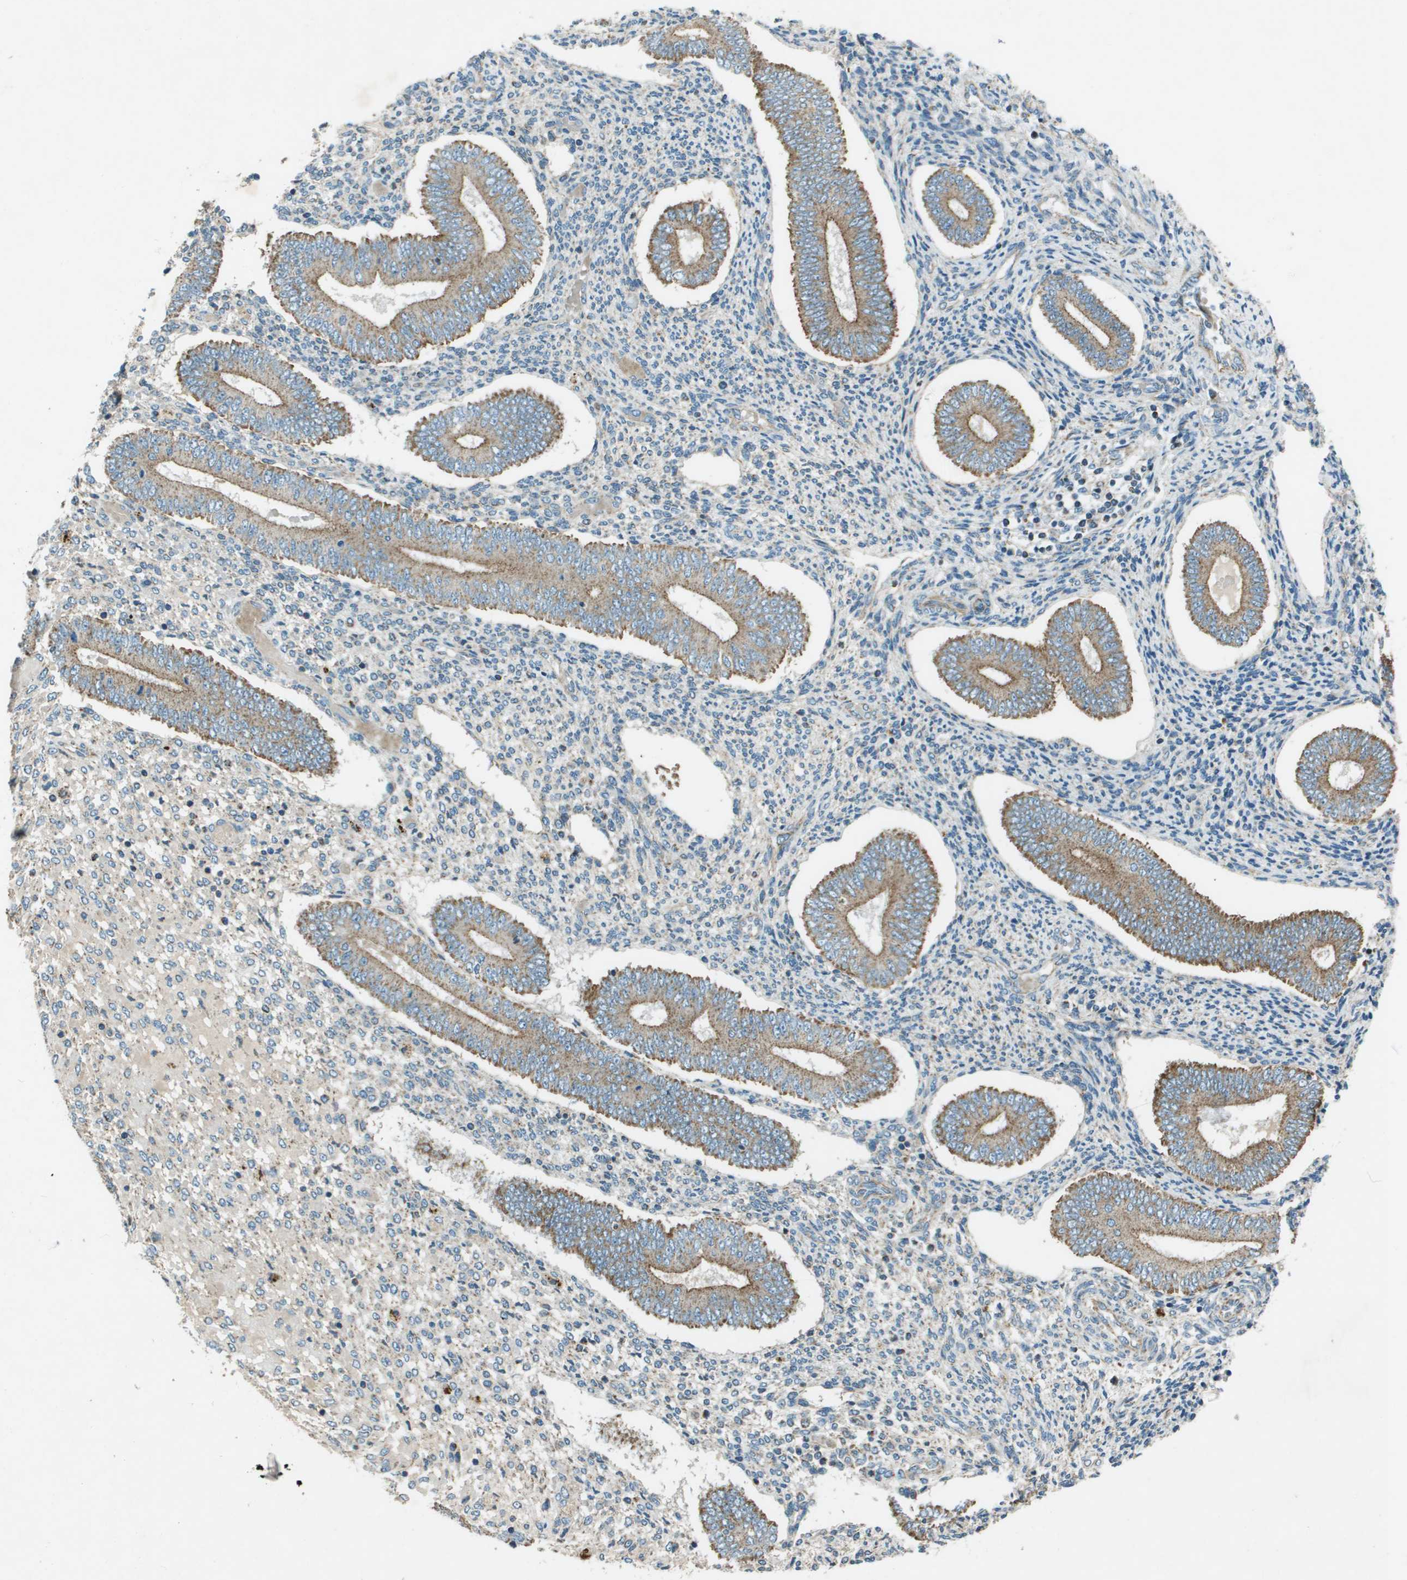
{"staining": {"intensity": "negative", "quantity": "none", "location": "none"}, "tissue": "endometrium", "cell_type": "Cells in endometrial stroma", "image_type": "normal", "snomed": [{"axis": "morphology", "description": "Normal tissue, NOS"}, {"axis": "topography", "description": "Endometrium"}], "caption": "Immunohistochemical staining of normal human endometrium demonstrates no significant staining in cells in endometrial stroma. (DAB IHC with hematoxylin counter stain).", "gene": "MIGA1", "patient": {"sex": "female", "age": 42}}